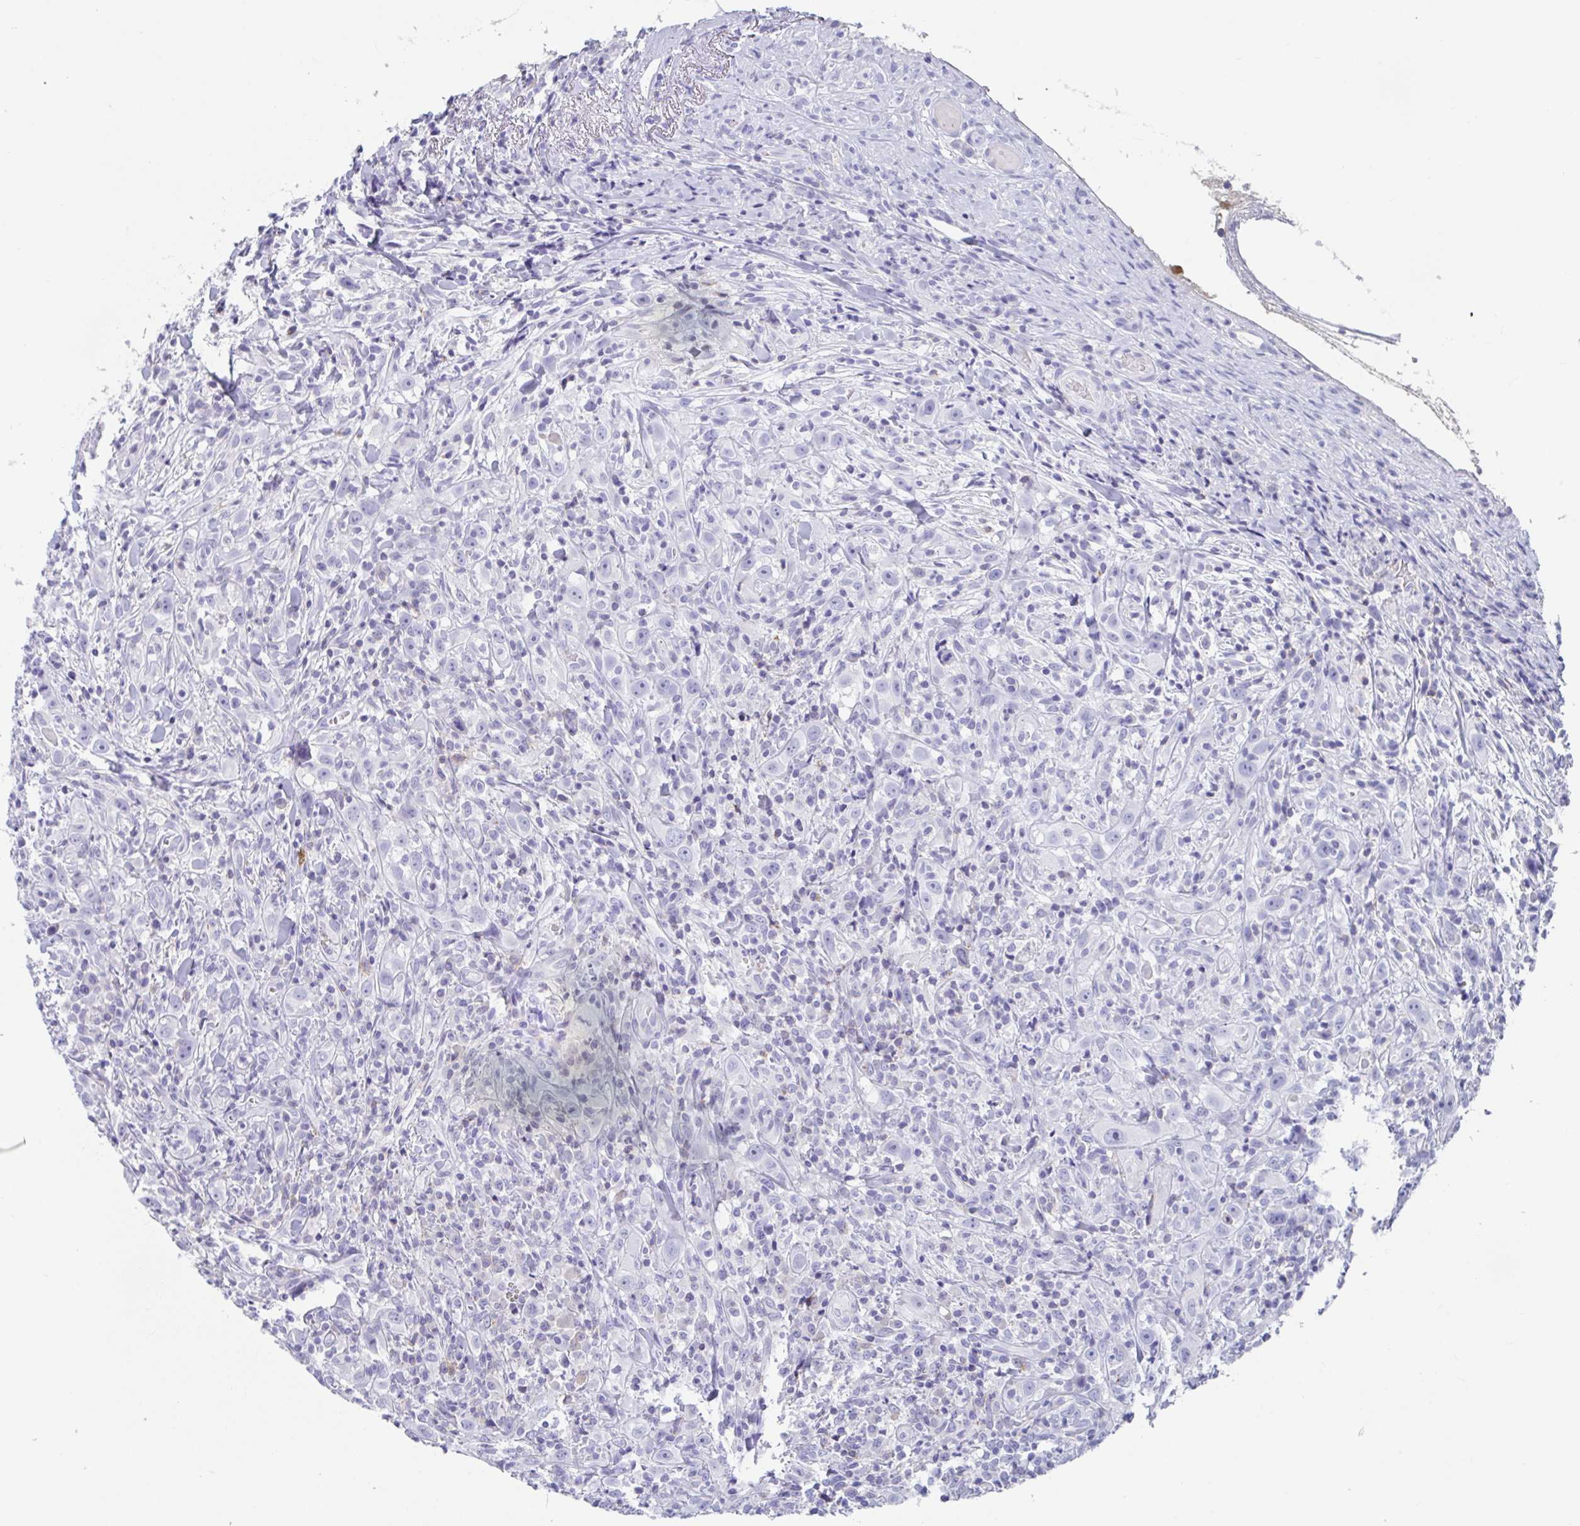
{"staining": {"intensity": "negative", "quantity": "none", "location": "none"}, "tissue": "head and neck cancer", "cell_type": "Tumor cells", "image_type": "cancer", "snomed": [{"axis": "morphology", "description": "Squamous cell carcinoma, NOS"}, {"axis": "topography", "description": "Head-Neck"}], "caption": "Photomicrograph shows no significant protein positivity in tumor cells of head and neck cancer.", "gene": "PLA2G1B", "patient": {"sex": "female", "age": 95}}